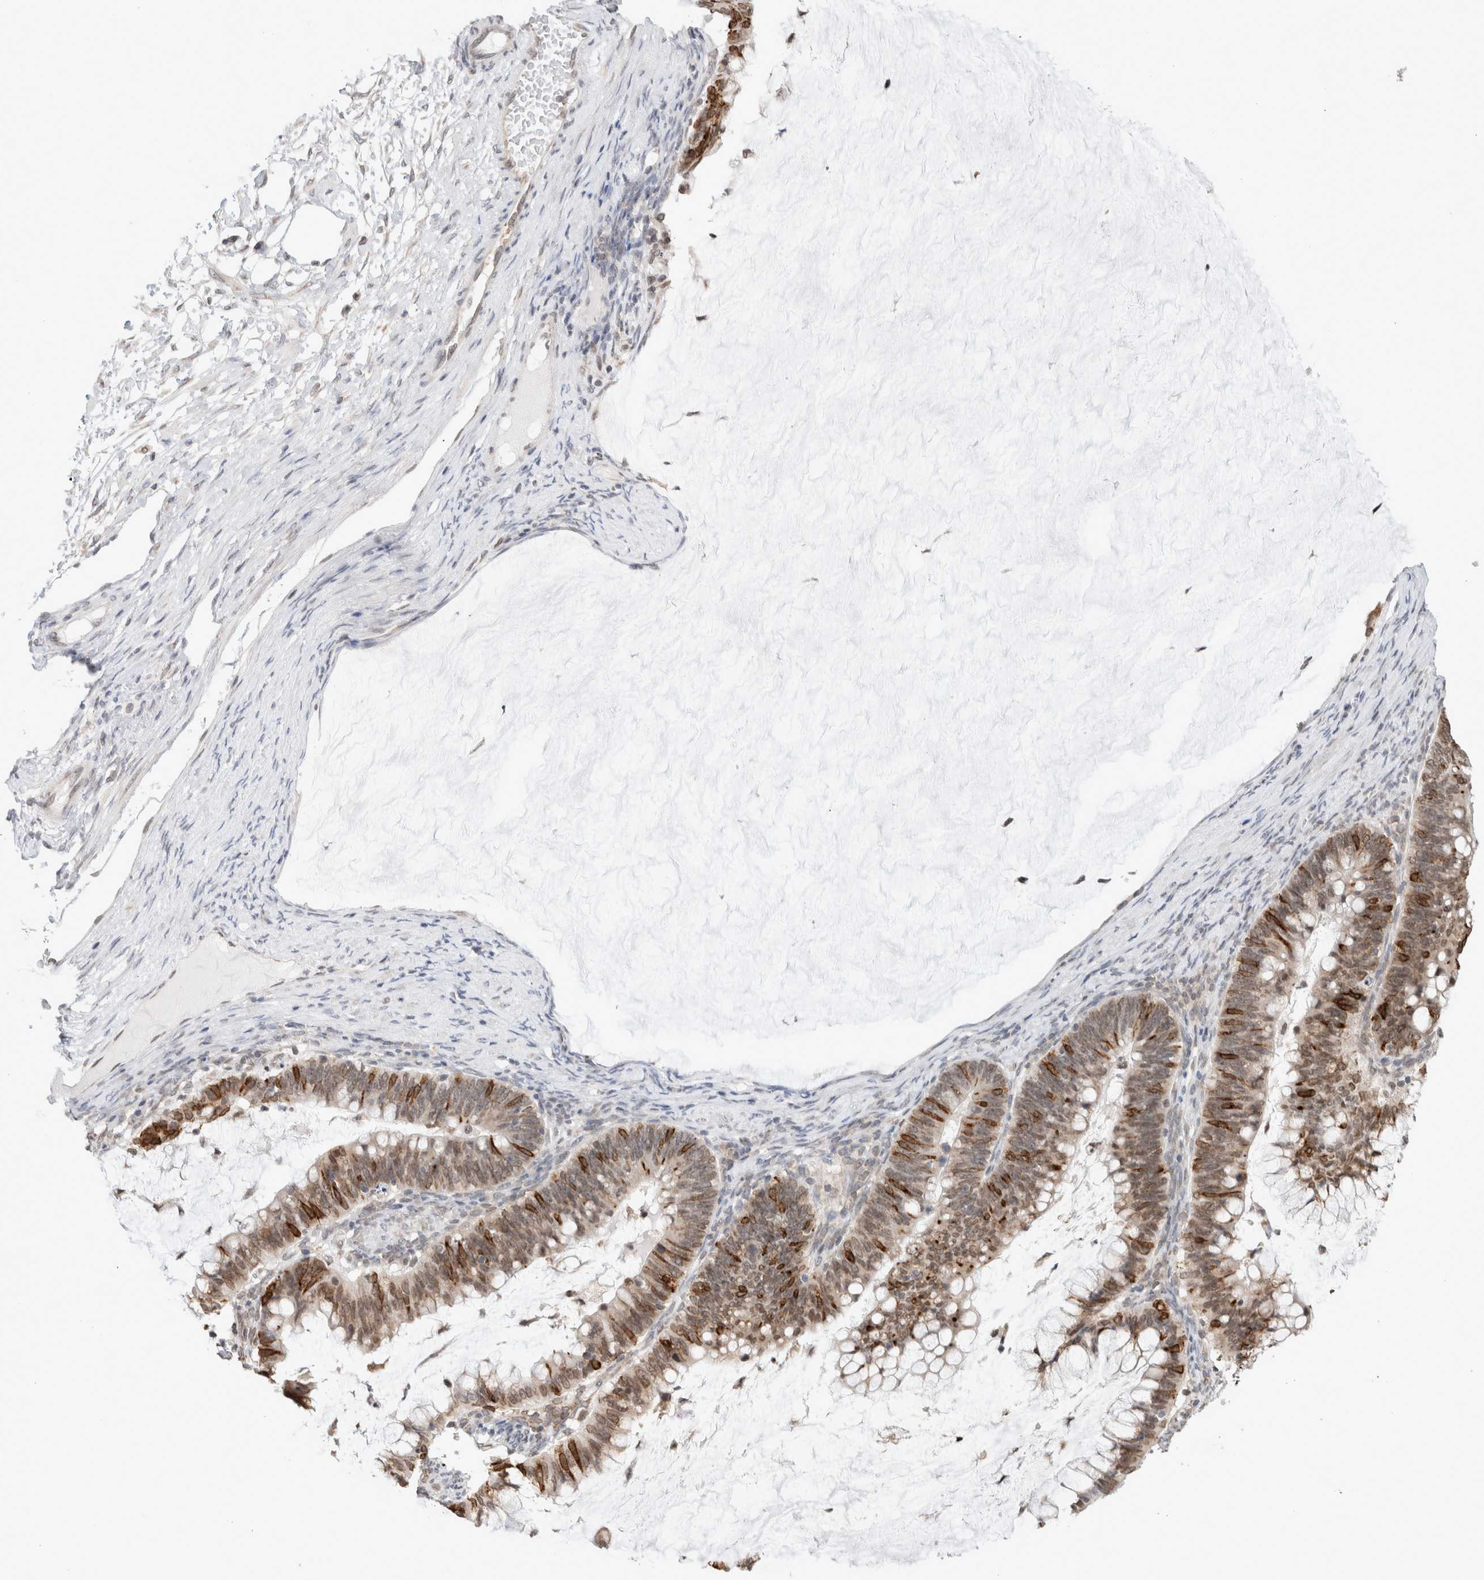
{"staining": {"intensity": "weak", "quantity": ">75%", "location": "cytoplasmic/membranous,nuclear"}, "tissue": "ovarian cancer", "cell_type": "Tumor cells", "image_type": "cancer", "snomed": [{"axis": "morphology", "description": "Cystadenocarcinoma, mucinous, NOS"}, {"axis": "topography", "description": "Ovary"}], "caption": "Protein expression analysis of ovarian mucinous cystadenocarcinoma exhibits weak cytoplasmic/membranous and nuclear positivity in approximately >75% of tumor cells. The staining was performed using DAB to visualize the protein expression in brown, while the nuclei were stained in blue with hematoxylin (Magnification: 20x).", "gene": "RBMX2", "patient": {"sex": "female", "age": 61}}